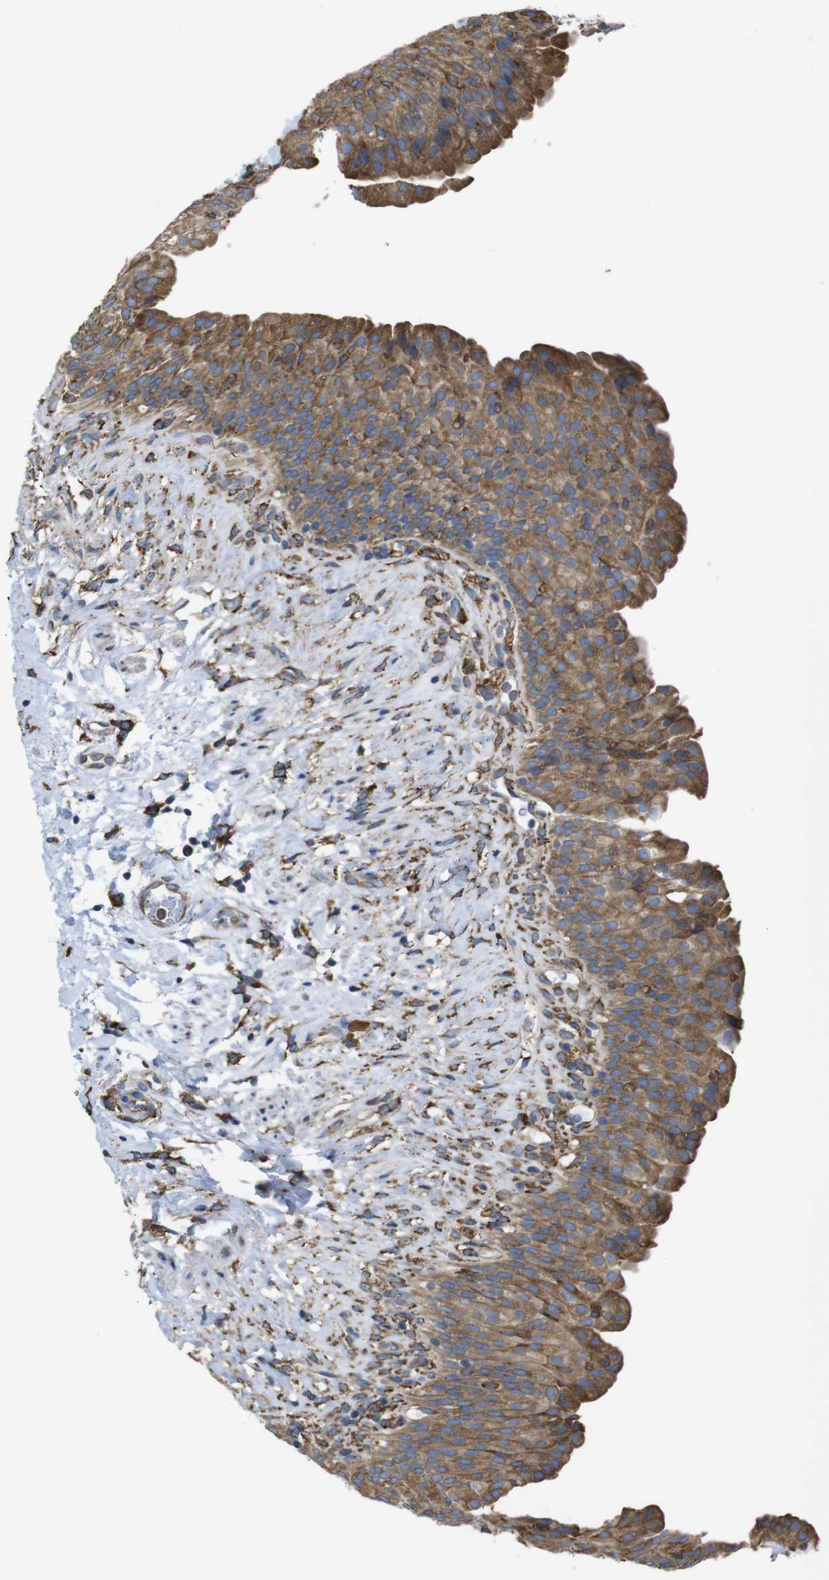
{"staining": {"intensity": "moderate", "quantity": ">75%", "location": "cytoplasmic/membranous"}, "tissue": "urinary bladder", "cell_type": "Urothelial cells", "image_type": "normal", "snomed": [{"axis": "morphology", "description": "Normal tissue, NOS"}, {"axis": "topography", "description": "Urinary bladder"}], "caption": "Immunohistochemistry histopathology image of normal urinary bladder: human urinary bladder stained using immunohistochemistry (IHC) exhibits medium levels of moderate protein expression localized specifically in the cytoplasmic/membranous of urothelial cells, appearing as a cytoplasmic/membranous brown color.", "gene": "PPIB", "patient": {"sex": "female", "age": 79}}